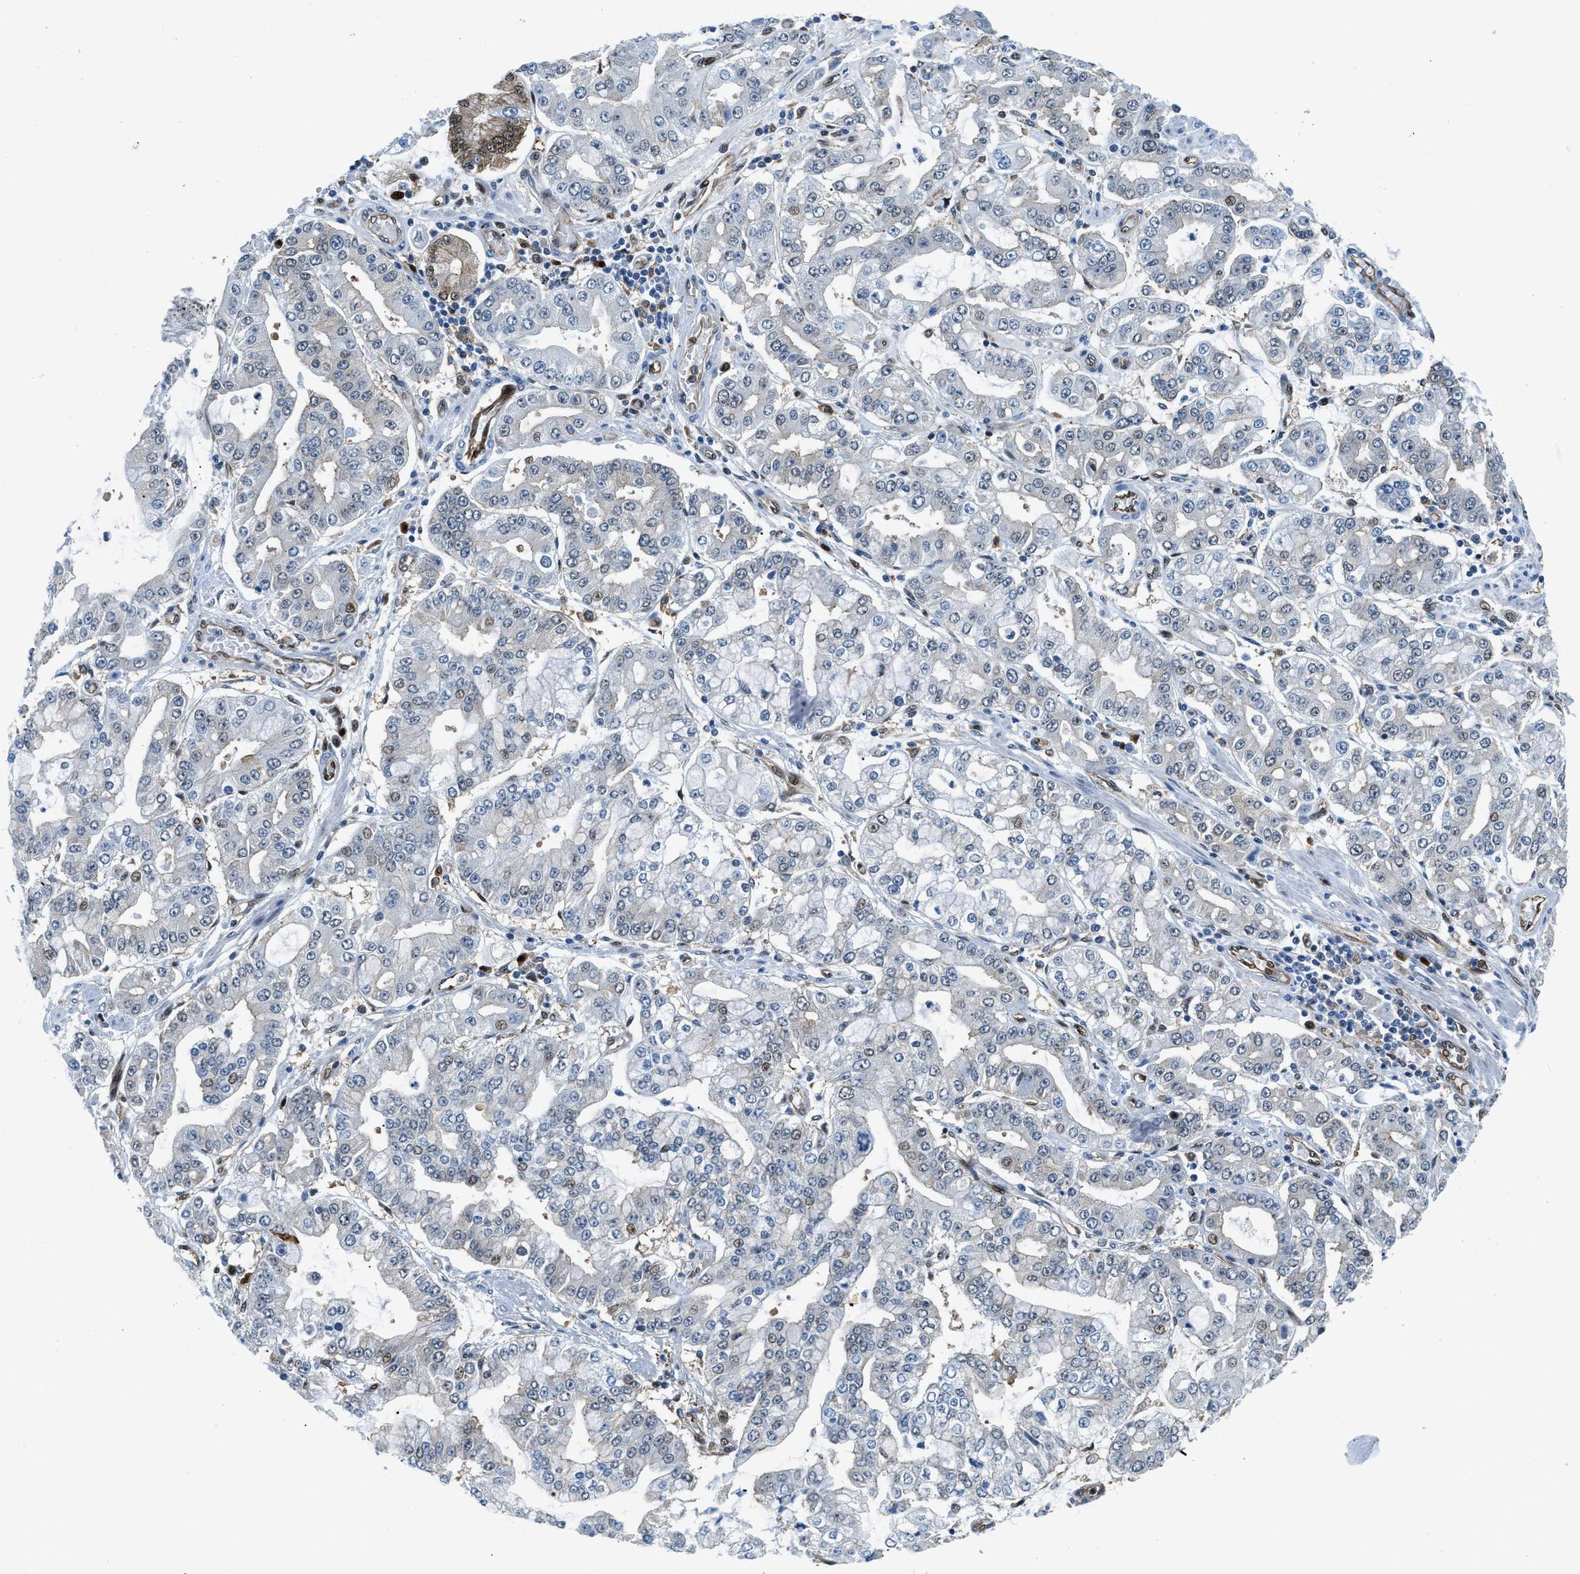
{"staining": {"intensity": "weak", "quantity": "<25%", "location": "cytoplasmic/membranous,nuclear"}, "tissue": "stomach cancer", "cell_type": "Tumor cells", "image_type": "cancer", "snomed": [{"axis": "morphology", "description": "Adenocarcinoma, NOS"}, {"axis": "topography", "description": "Stomach"}], "caption": "Tumor cells are negative for protein expression in human adenocarcinoma (stomach).", "gene": "YWHAE", "patient": {"sex": "male", "age": 76}}